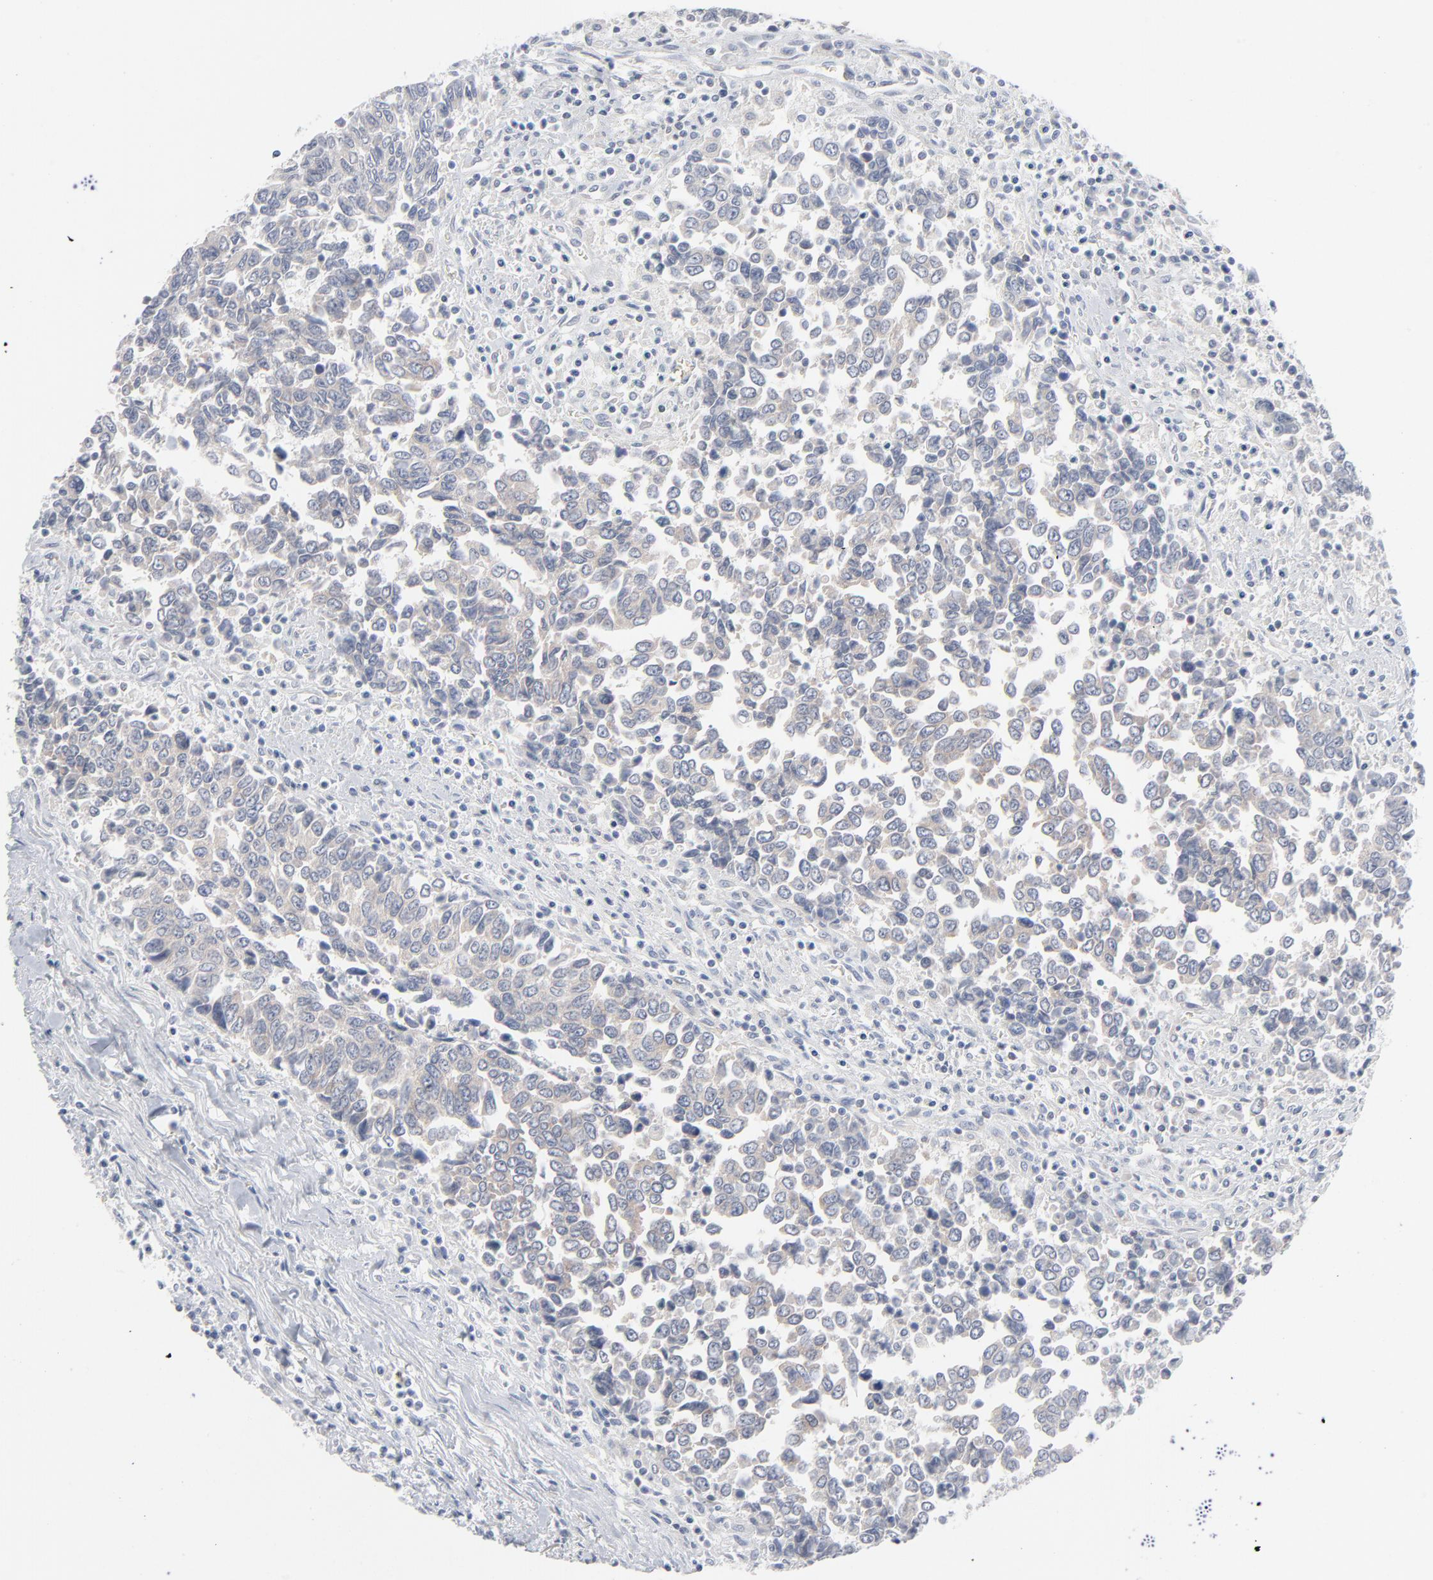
{"staining": {"intensity": "weak", "quantity": "25%-75%", "location": "cytoplasmic/membranous"}, "tissue": "urothelial cancer", "cell_type": "Tumor cells", "image_type": "cancer", "snomed": [{"axis": "morphology", "description": "Urothelial carcinoma, High grade"}, {"axis": "topography", "description": "Urinary bladder"}], "caption": "Immunohistochemistry (IHC) image of urothelial cancer stained for a protein (brown), which reveals low levels of weak cytoplasmic/membranous expression in about 25%-75% of tumor cells.", "gene": "KDSR", "patient": {"sex": "male", "age": 86}}